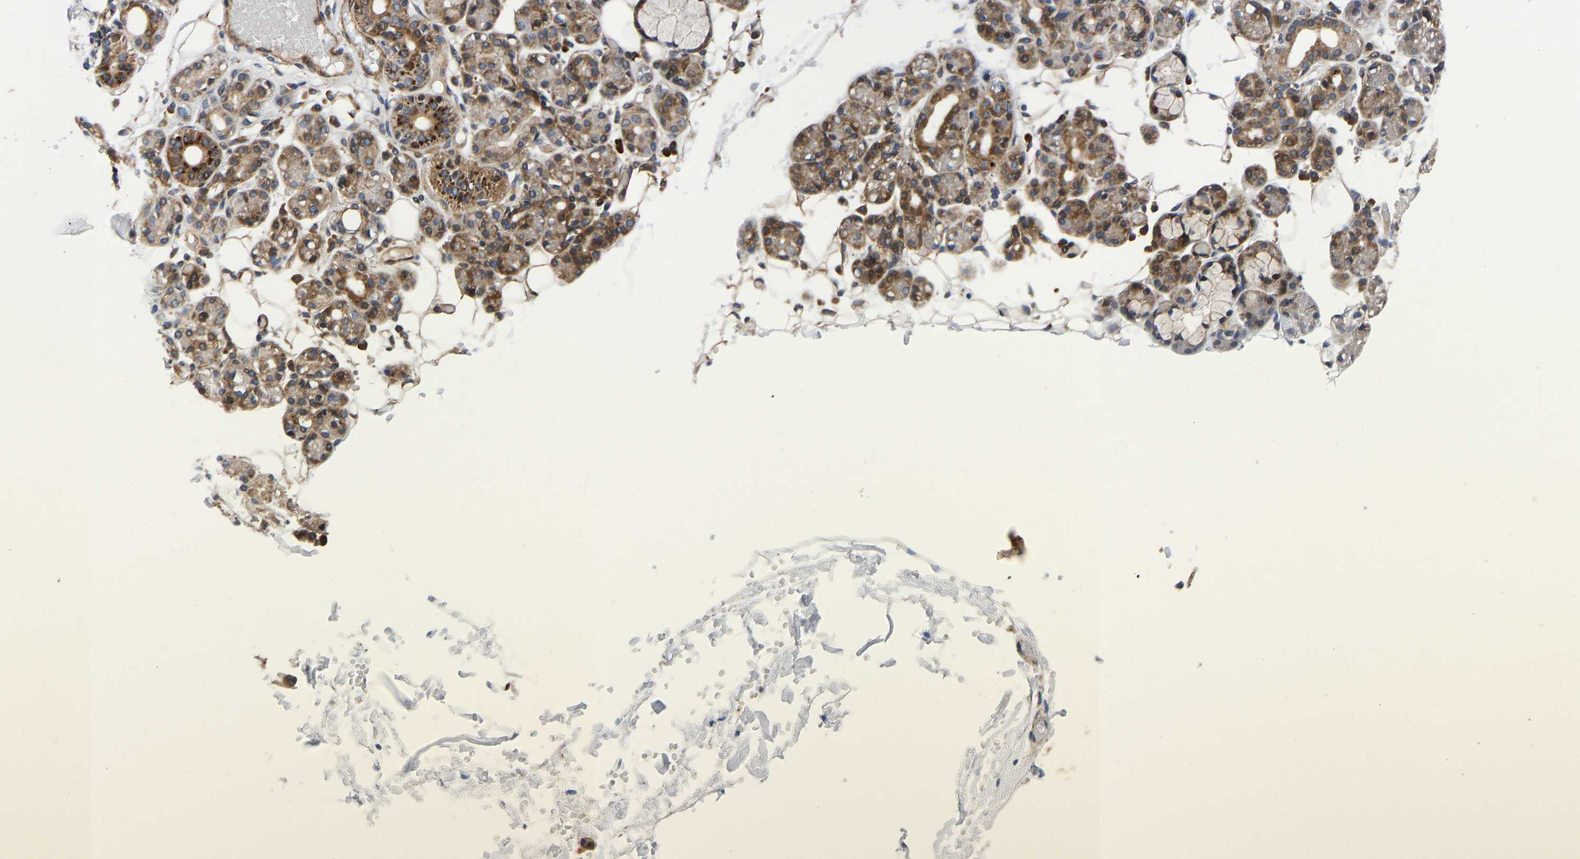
{"staining": {"intensity": "moderate", "quantity": "25%-75%", "location": "cytoplasmic/membranous"}, "tissue": "salivary gland", "cell_type": "Glandular cells", "image_type": "normal", "snomed": [{"axis": "morphology", "description": "Normal tissue, NOS"}, {"axis": "topography", "description": "Salivary gland"}], "caption": "Protein expression by immunohistochemistry exhibits moderate cytoplasmic/membranous staining in about 25%-75% of glandular cells in normal salivary gland.", "gene": "TMEM38B", "patient": {"sex": "male", "age": 63}}